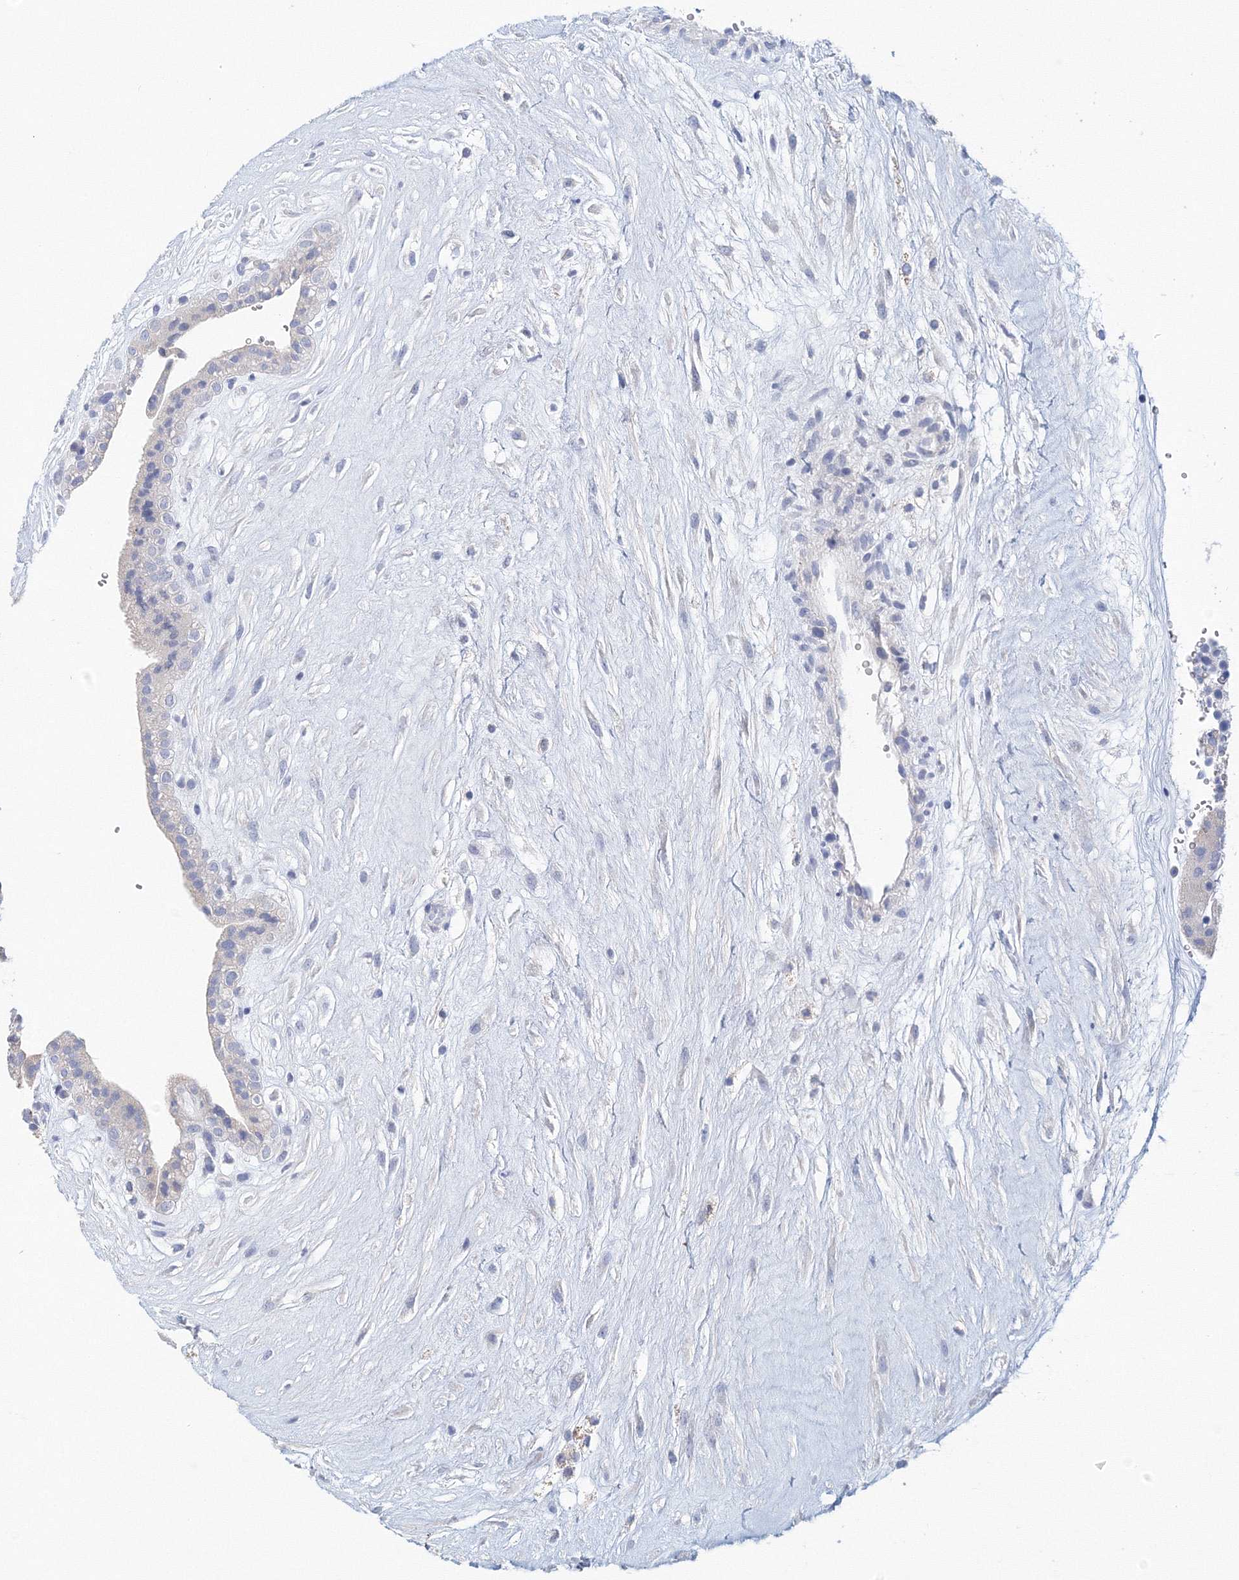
{"staining": {"intensity": "negative", "quantity": "none", "location": "none"}, "tissue": "placenta", "cell_type": "Decidual cells", "image_type": "normal", "snomed": [{"axis": "morphology", "description": "Normal tissue, NOS"}, {"axis": "topography", "description": "Placenta"}], "caption": "IHC micrograph of normal placenta stained for a protein (brown), which reveals no expression in decidual cells.", "gene": "LRRIQ4", "patient": {"sex": "female", "age": 18}}